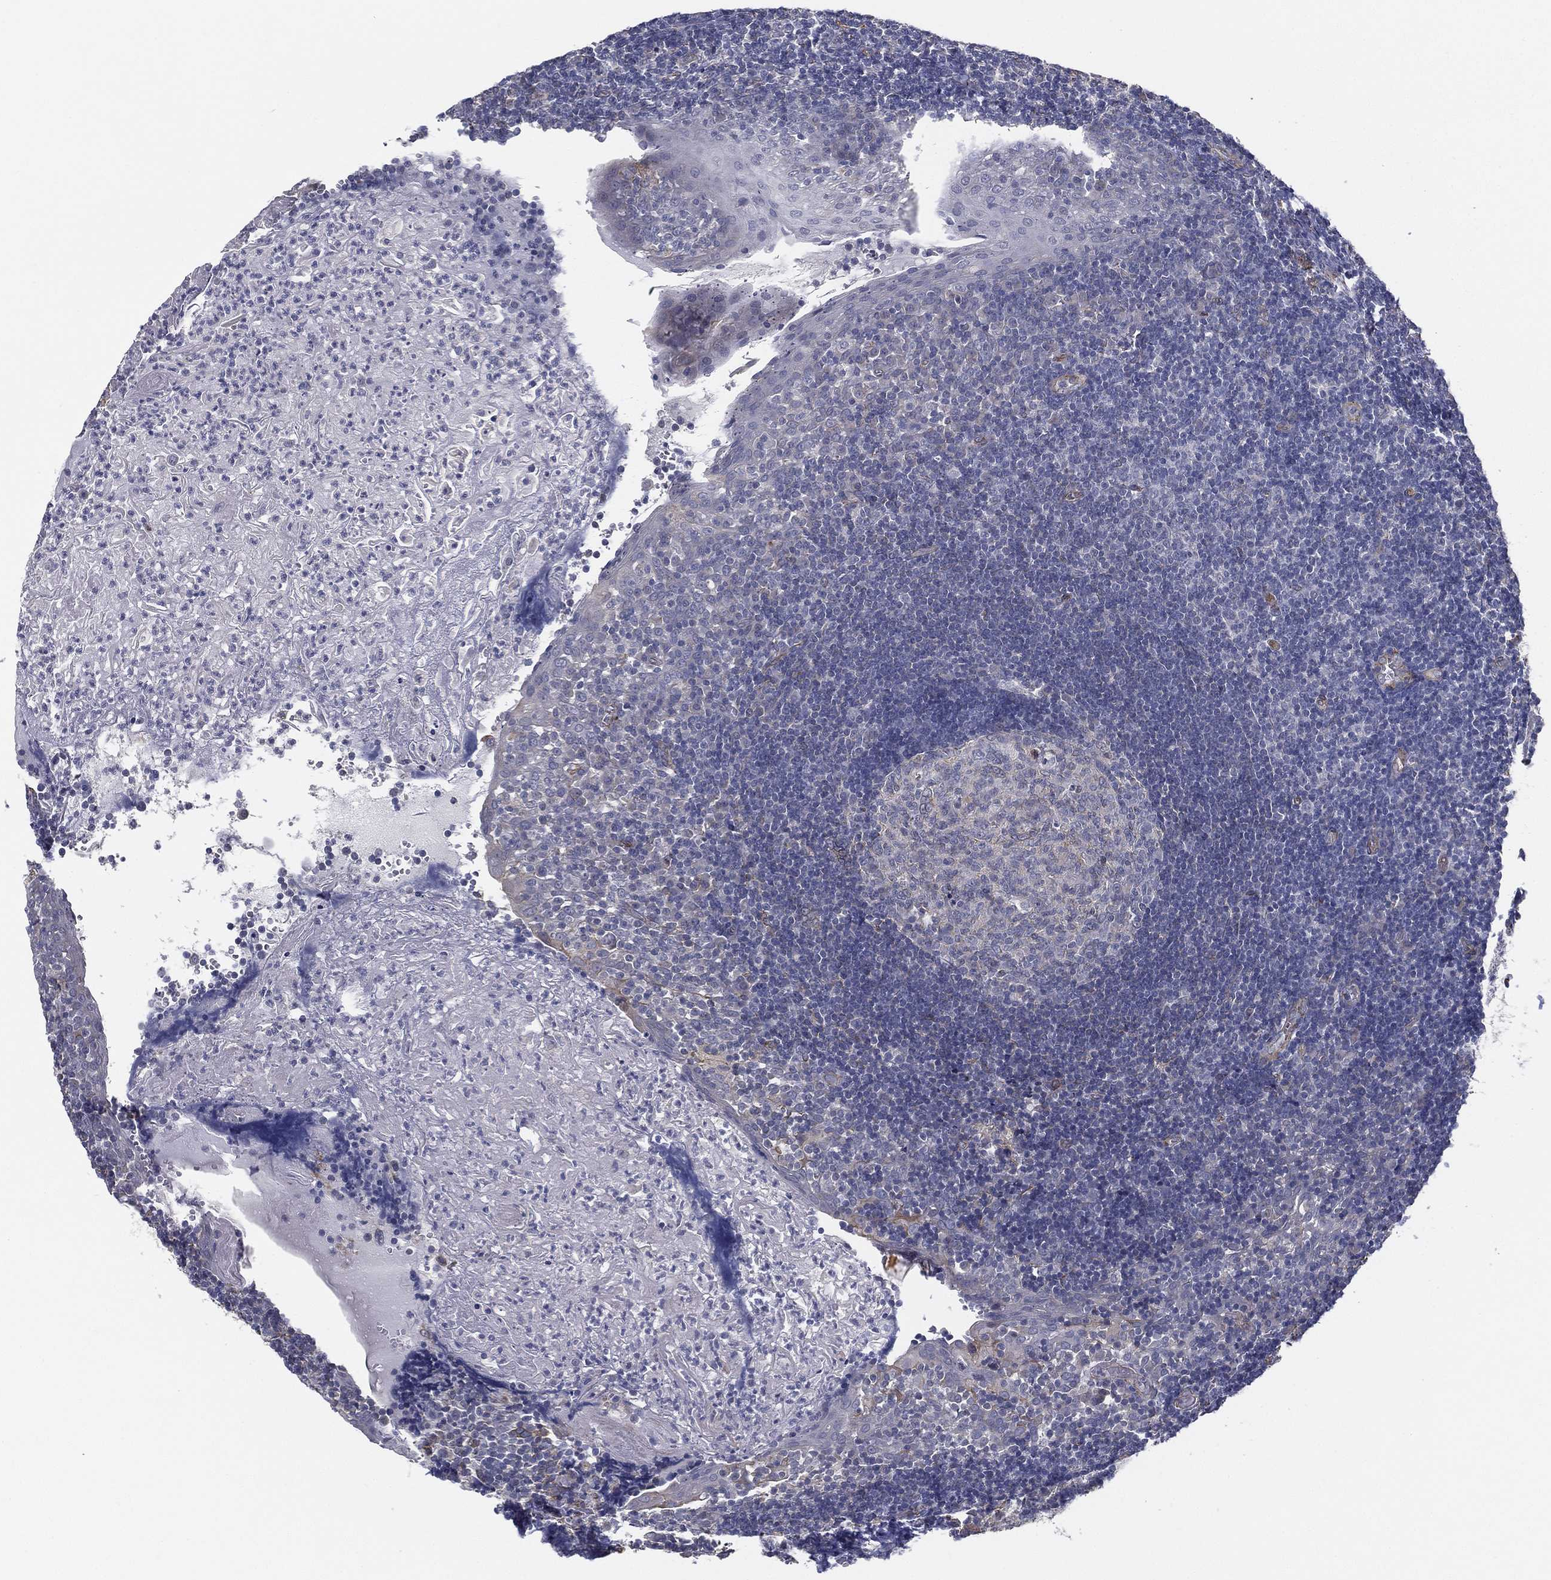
{"staining": {"intensity": "negative", "quantity": "none", "location": "none"}, "tissue": "tonsil", "cell_type": "Germinal center cells", "image_type": "normal", "snomed": [{"axis": "morphology", "description": "Normal tissue, NOS"}, {"axis": "topography", "description": "Tonsil"}], "caption": "DAB (3,3'-diaminobenzidine) immunohistochemical staining of normal human tonsil shows no significant positivity in germinal center cells. The staining was performed using DAB (3,3'-diaminobenzidine) to visualize the protein expression in brown, while the nuclei were stained in blue with hematoxylin (Magnification: 20x).", "gene": "LRRC56", "patient": {"sex": "female", "age": 13}}